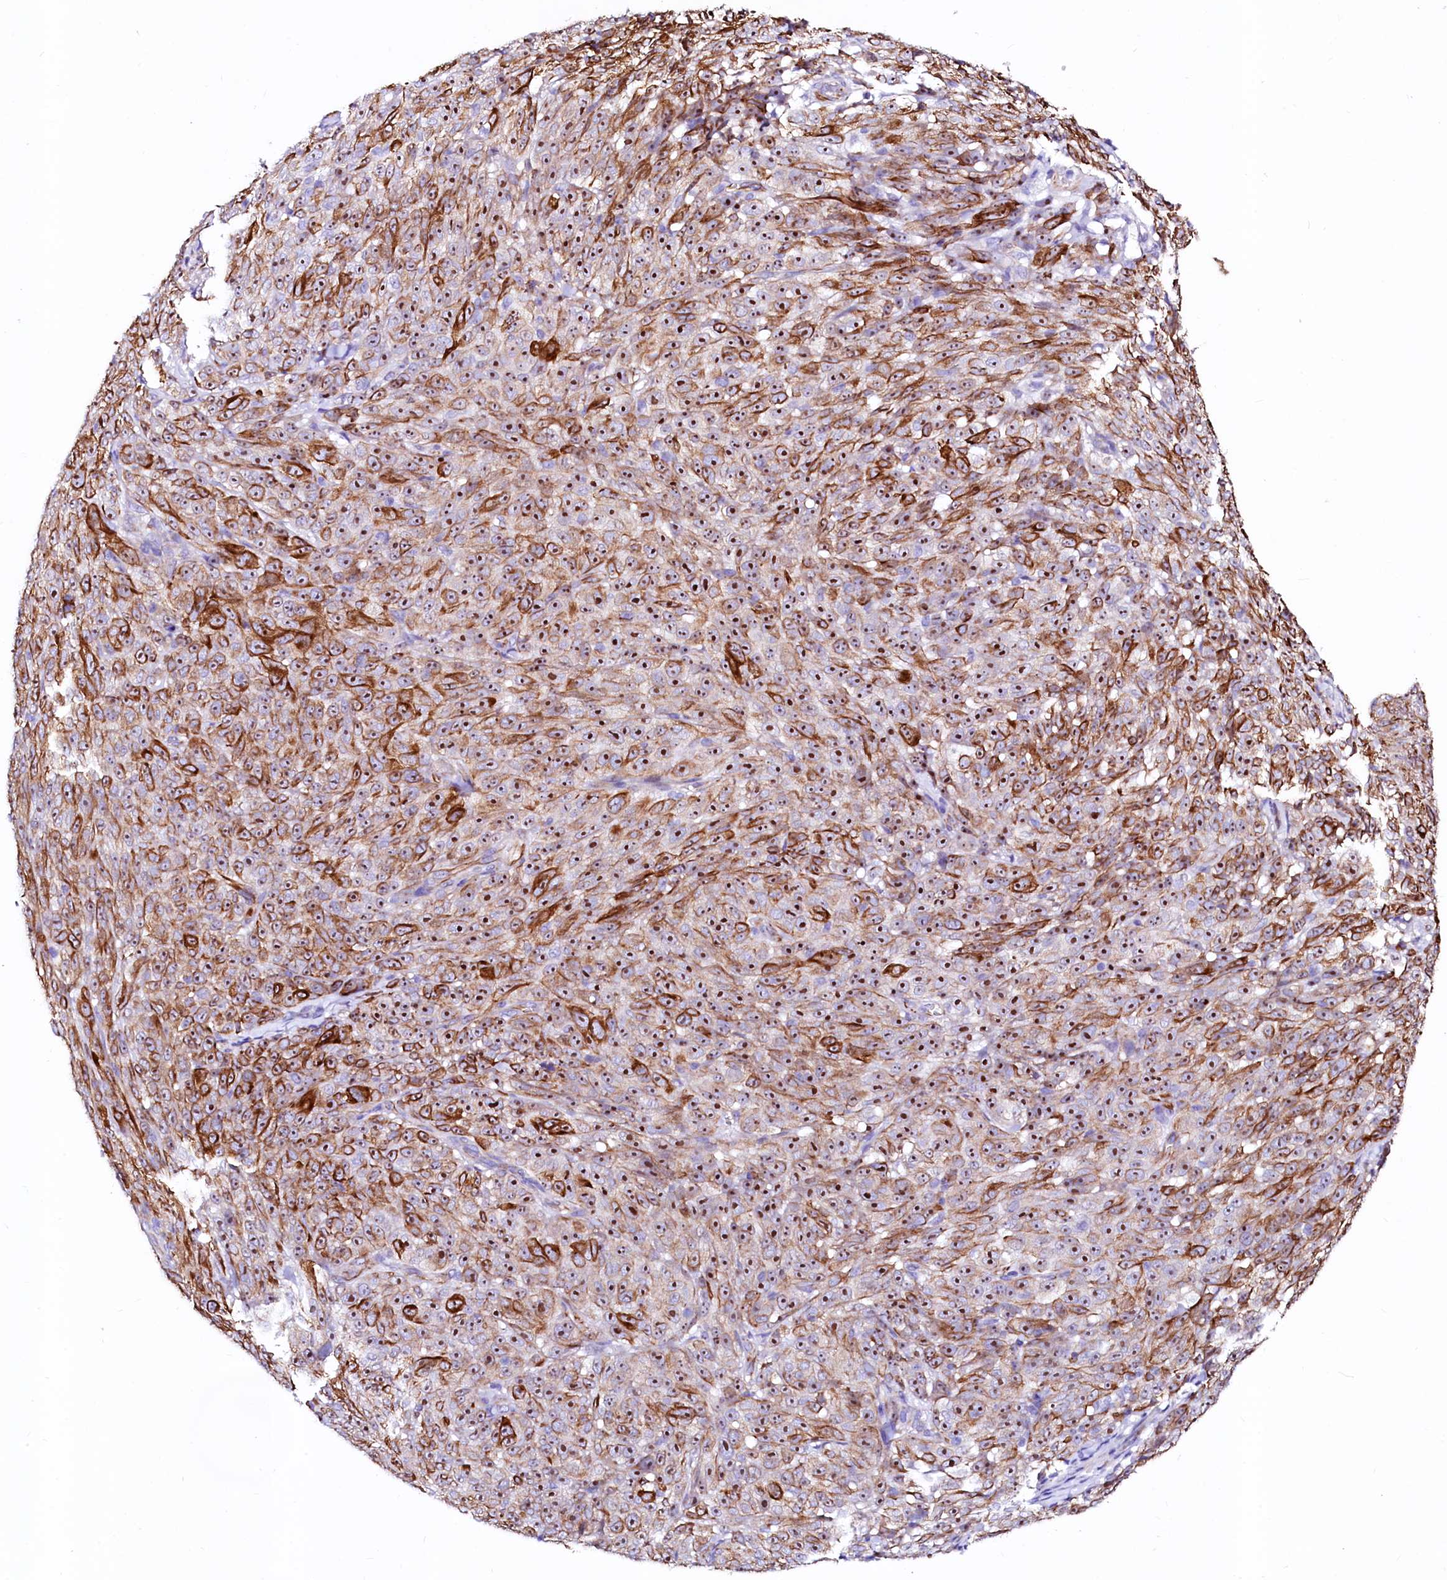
{"staining": {"intensity": "moderate", "quantity": ">75%", "location": "cytoplasmic/membranous,nuclear"}, "tissue": "melanoma", "cell_type": "Tumor cells", "image_type": "cancer", "snomed": [{"axis": "morphology", "description": "Malignant melanoma, NOS"}, {"axis": "topography", "description": "Skin"}], "caption": "Immunohistochemistry (IHC) (DAB (3,3'-diaminobenzidine)) staining of melanoma exhibits moderate cytoplasmic/membranous and nuclear protein staining in about >75% of tumor cells. (DAB IHC with brightfield microscopy, high magnification).", "gene": "SFR1", "patient": {"sex": "female", "age": 82}}